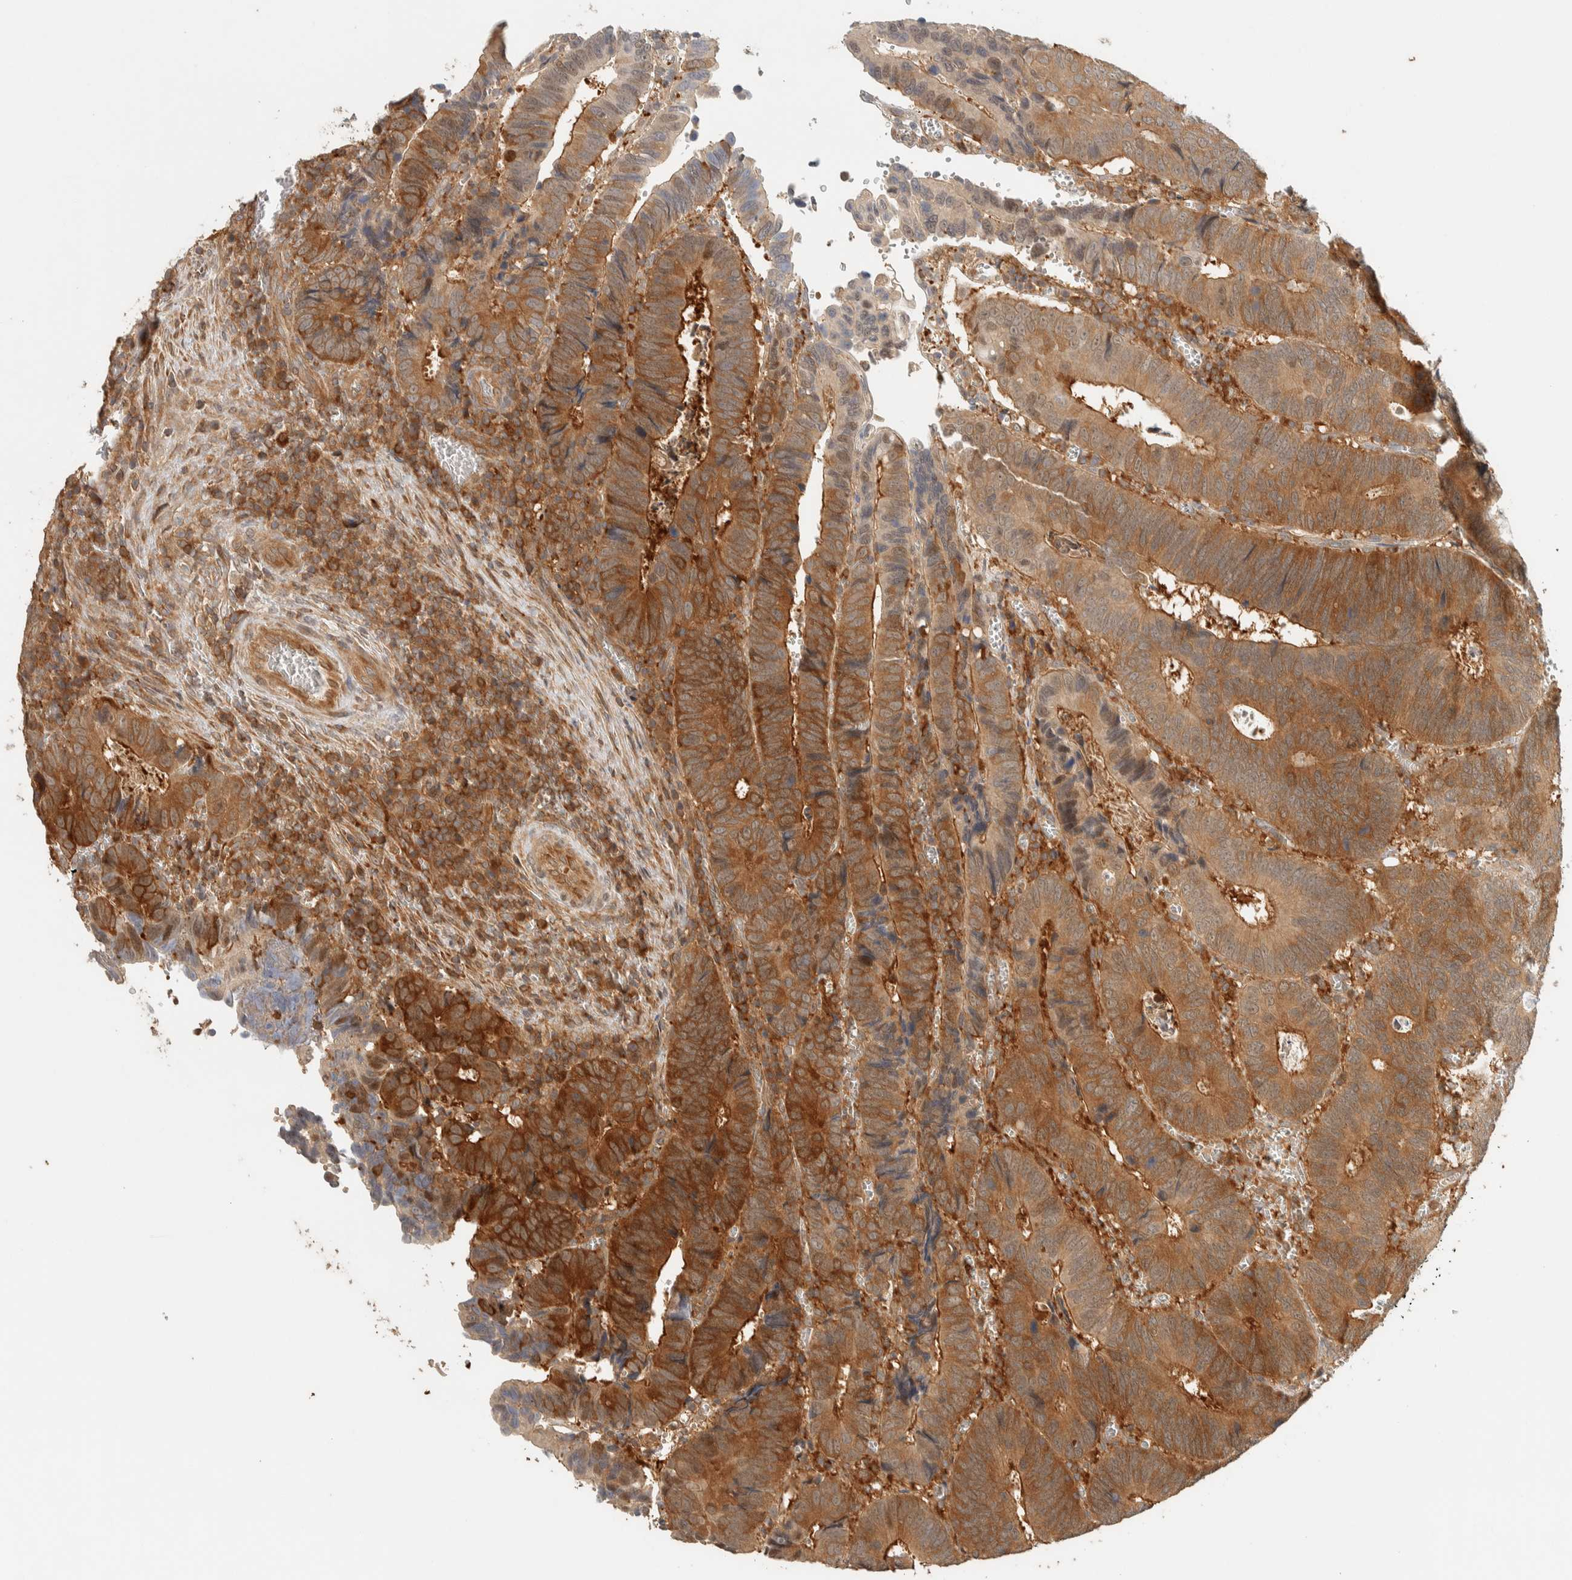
{"staining": {"intensity": "strong", "quantity": ">75%", "location": "cytoplasmic/membranous"}, "tissue": "colorectal cancer", "cell_type": "Tumor cells", "image_type": "cancer", "snomed": [{"axis": "morphology", "description": "Inflammation, NOS"}, {"axis": "morphology", "description": "Adenocarcinoma, NOS"}, {"axis": "topography", "description": "Colon"}], "caption": "An image showing strong cytoplasmic/membranous positivity in about >75% of tumor cells in colorectal cancer (adenocarcinoma), as visualized by brown immunohistochemical staining.", "gene": "ADSS2", "patient": {"sex": "male", "age": 72}}